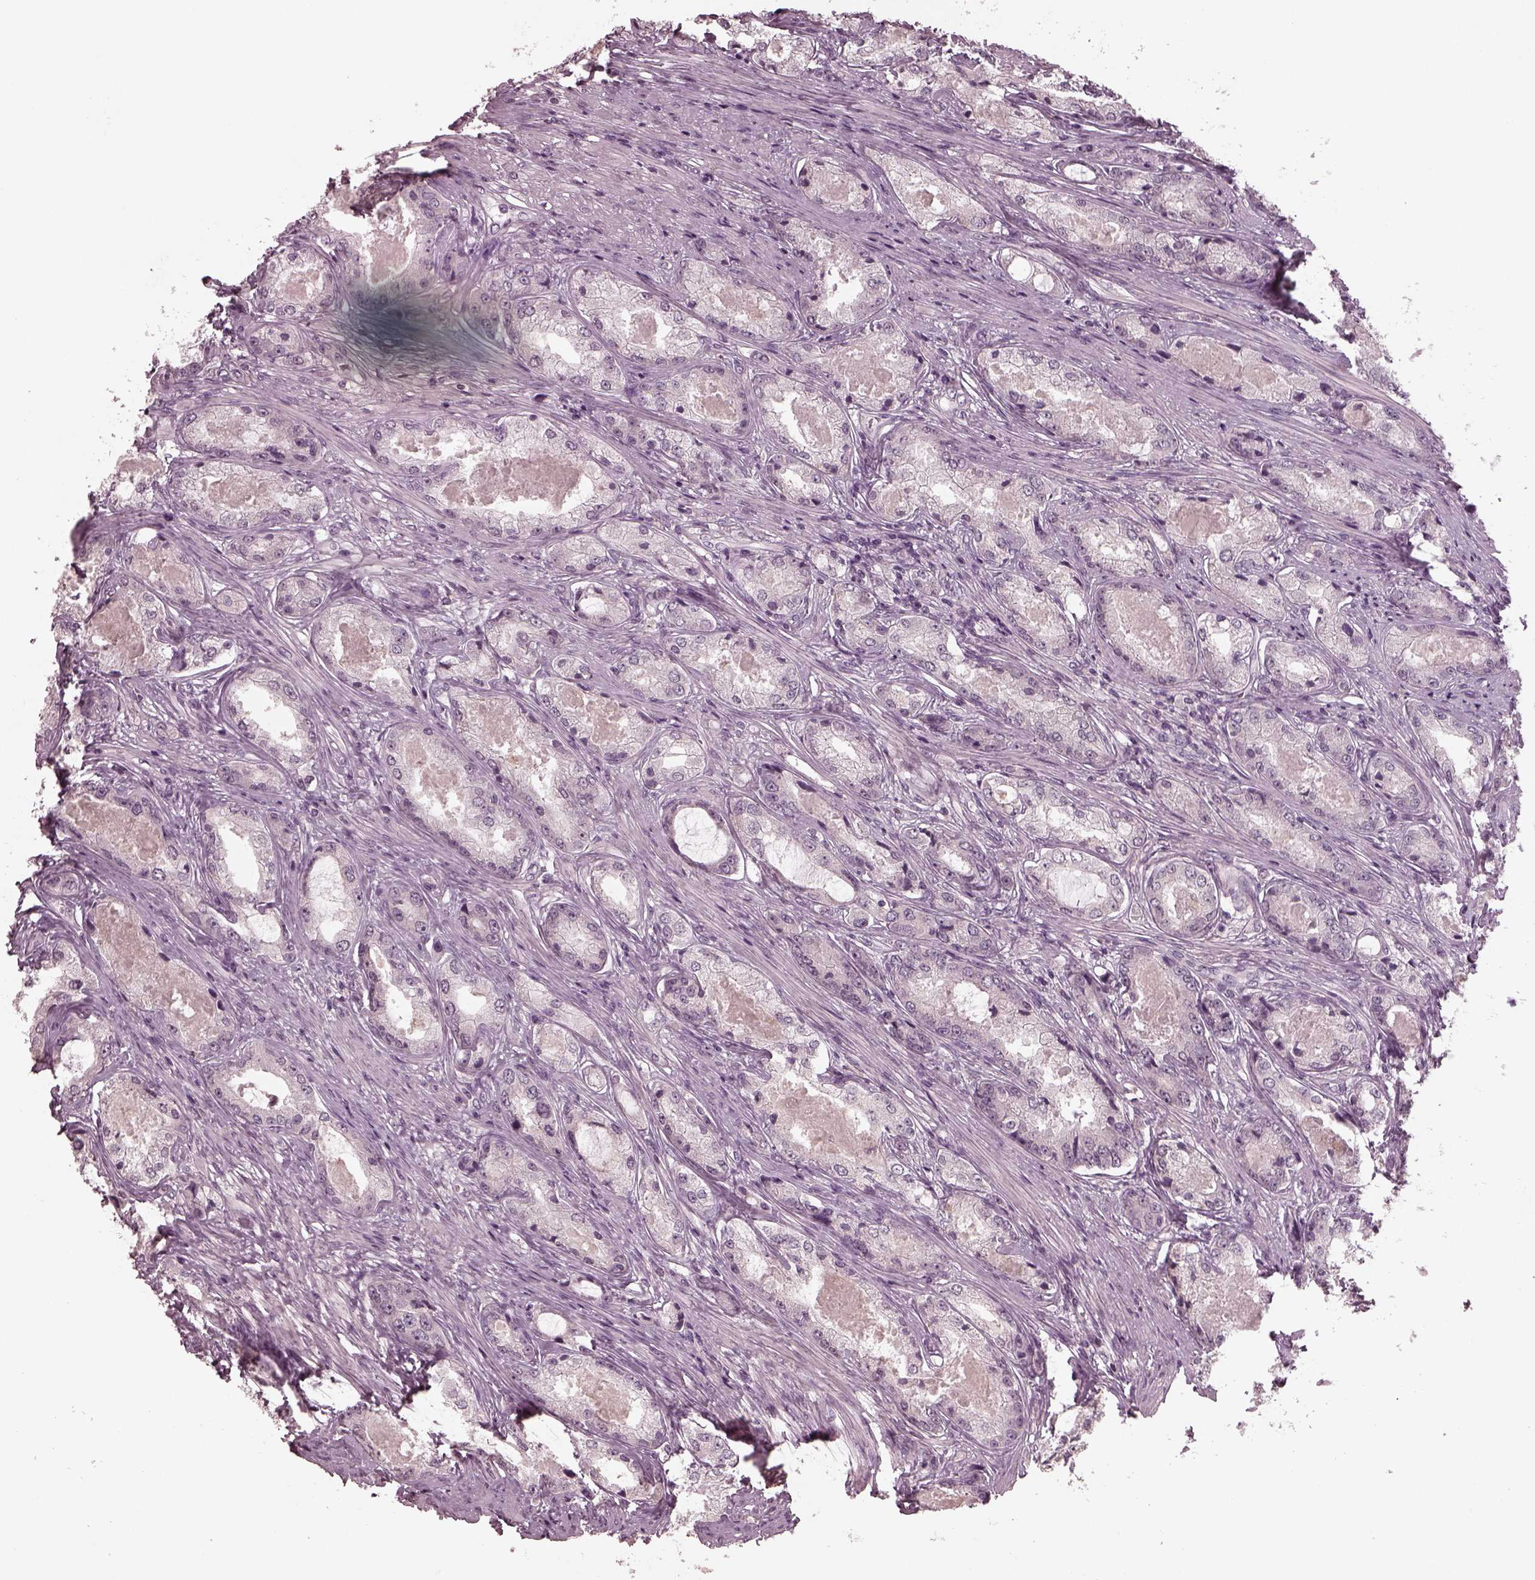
{"staining": {"intensity": "negative", "quantity": "none", "location": "none"}, "tissue": "prostate cancer", "cell_type": "Tumor cells", "image_type": "cancer", "snomed": [{"axis": "morphology", "description": "Adenocarcinoma, Low grade"}, {"axis": "topography", "description": "Prostate"}], "caption": "IHC photomicrograph of human prostate cancer (low-grade adenocarcinoma) stained for a protein (brown), which shows no positivity in tumor cells. (Immunohistochemistry (ihc), brightfield microscopy, high magnification).", "gene": "RCVRN", "patient": {"sex": "male", "age": 68}}